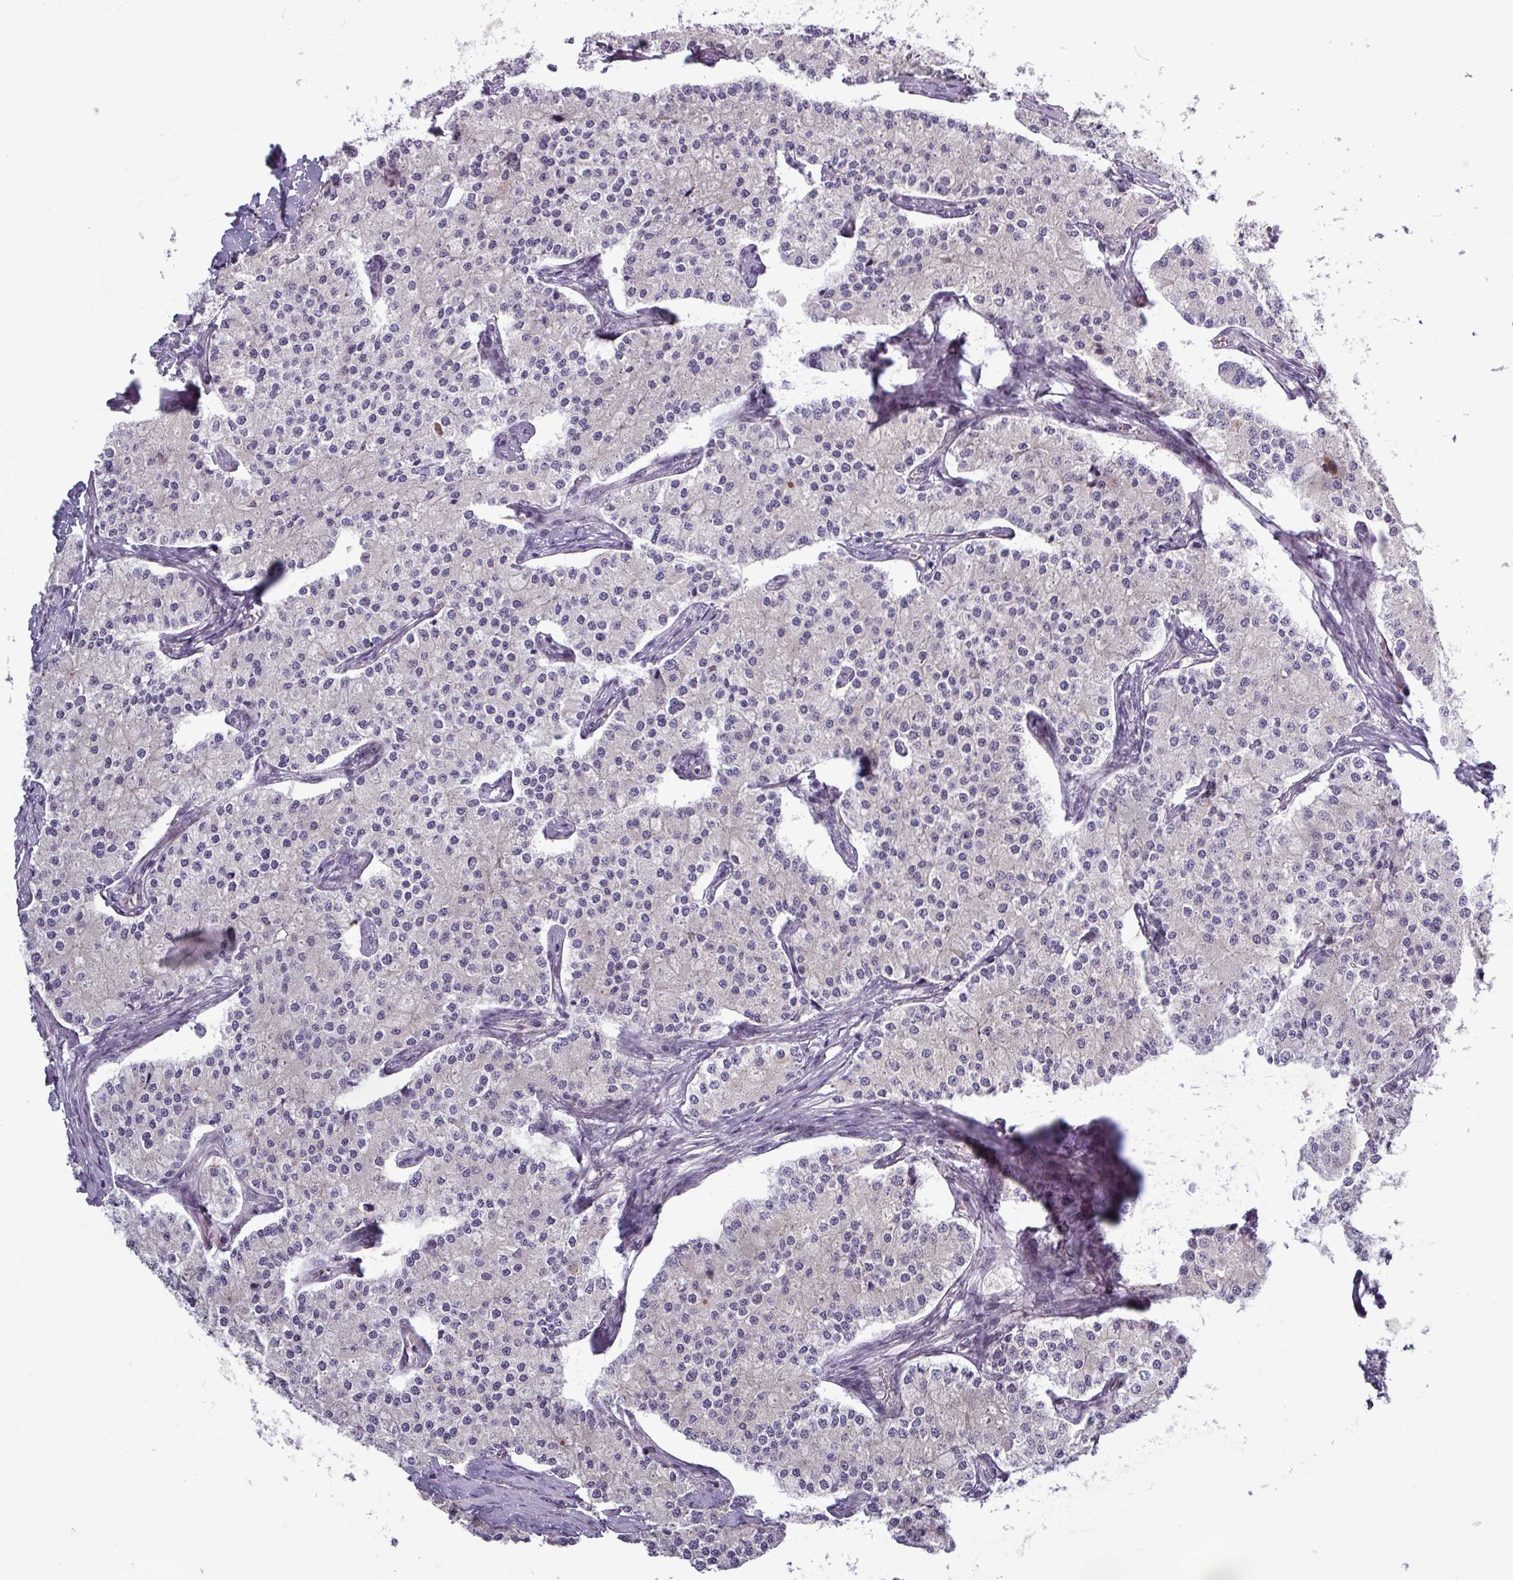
{"staining": {"intensity": "negative", "quantity": "none", "location": "none"}, "tissue": "carcinoid", "cell_type": "Tumor cells", "image_type": "cancer", "snomed": [{"axis": "morphology", "description": "Carcinoid, malignant, NOS"}, {"axis": "topography", "description": "Colon"}], "caption": "Immunohistochemical staining of carcinoid exhibits no significant staining in tumor cells.", "gene": "PRAMEF12", "patient": {"sex": "female", "age": 52}}